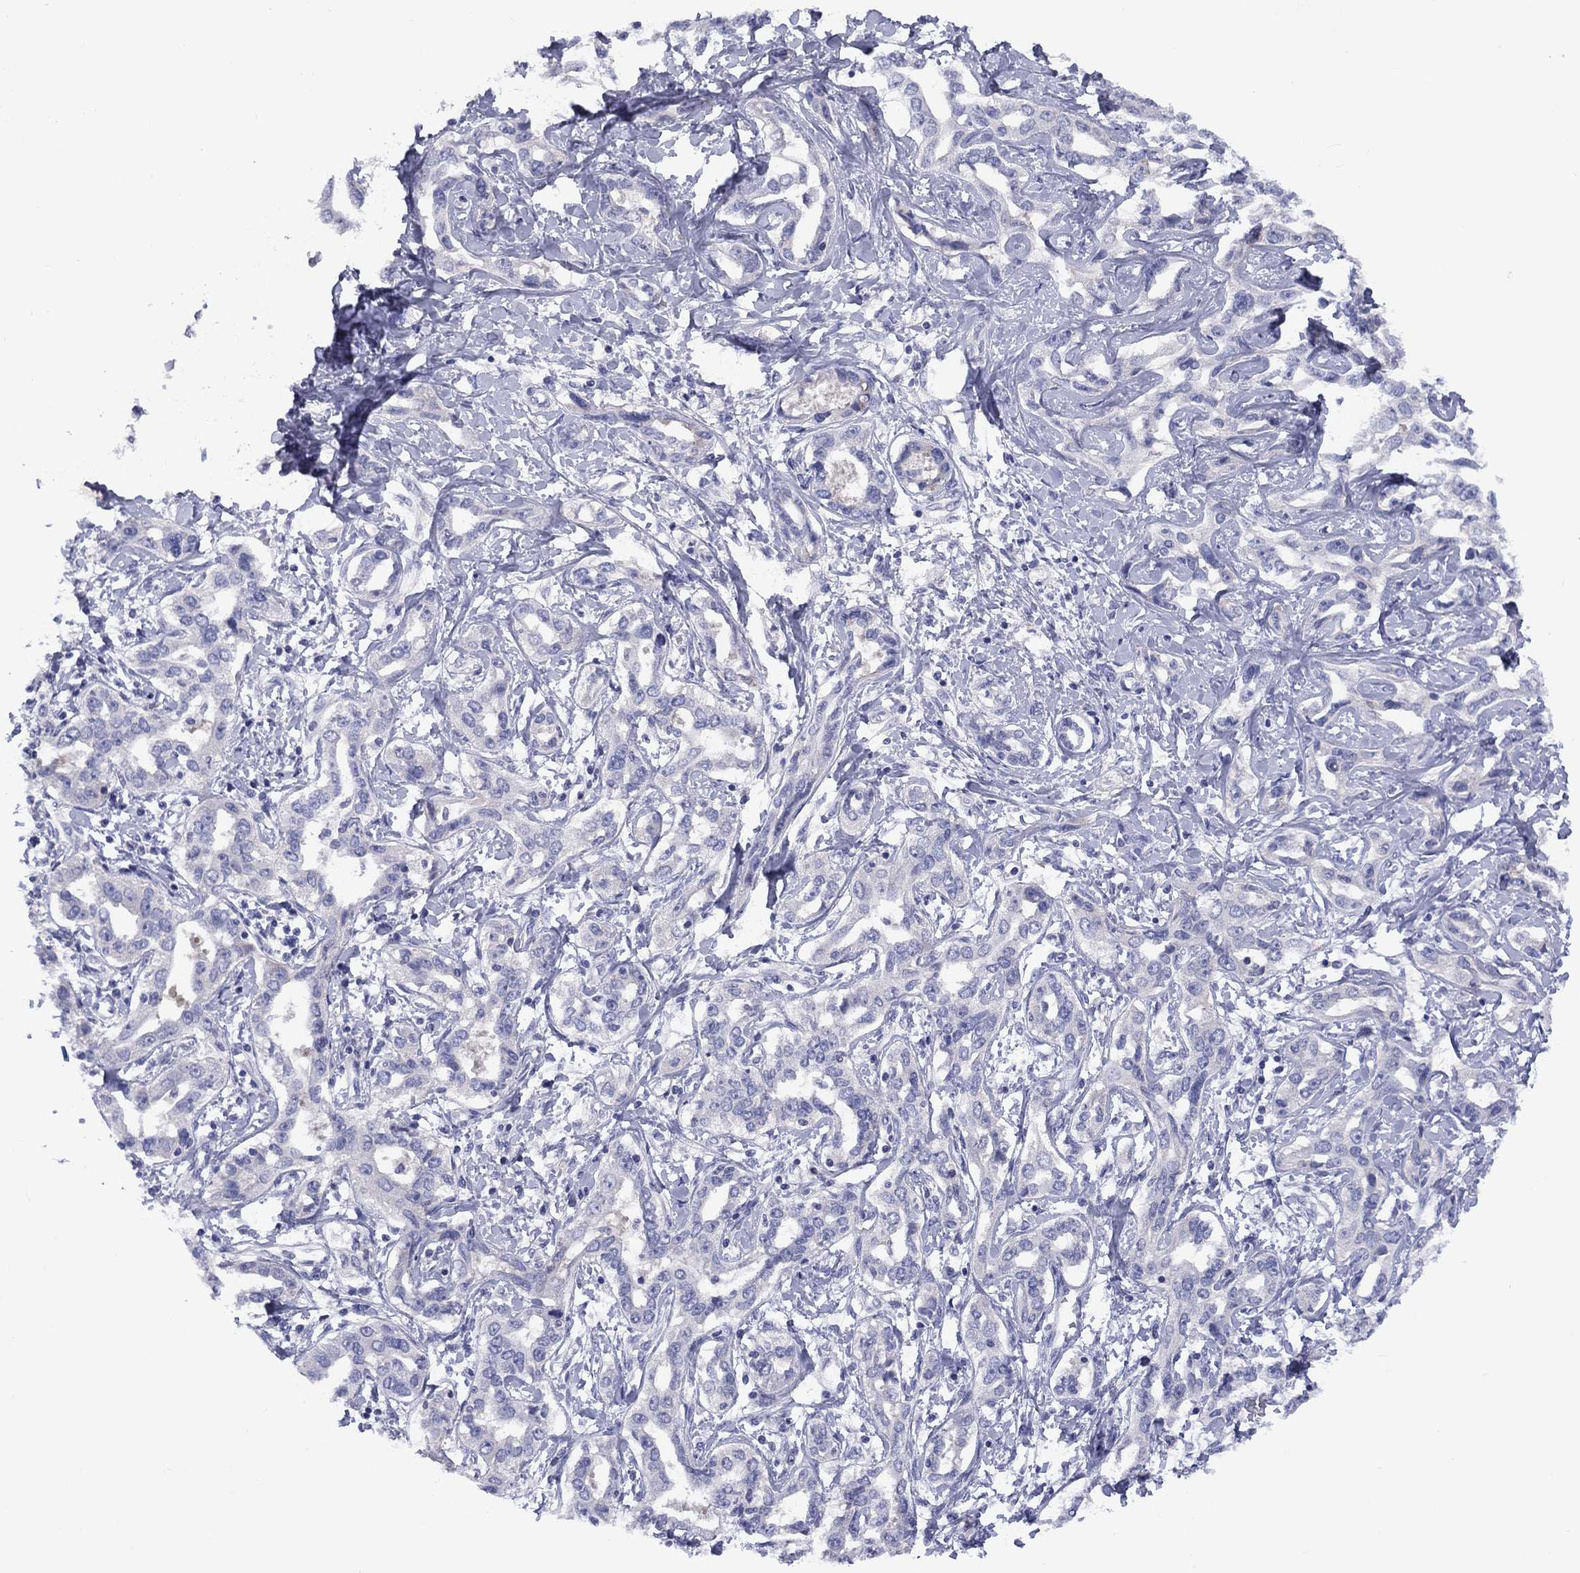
{"staining": {"intensity": "negative", "quantity": "none", "location": "none"}, "tissue": "liver cancer", "cell_type": "Tumor cells", "image_type": "cancer", "snomed": [{"axis": "morphology", "description": "Cholangiocarcinoma"}, {"axis": "topography", "description": "Liver"}], "caption": "This is an immunohistochemistry (IHC) histopathology image of human liver cancer. There is no expression in tumor cells.", "gene": "CACNA1A", "patient": {"sex": "male", "age": 59}}